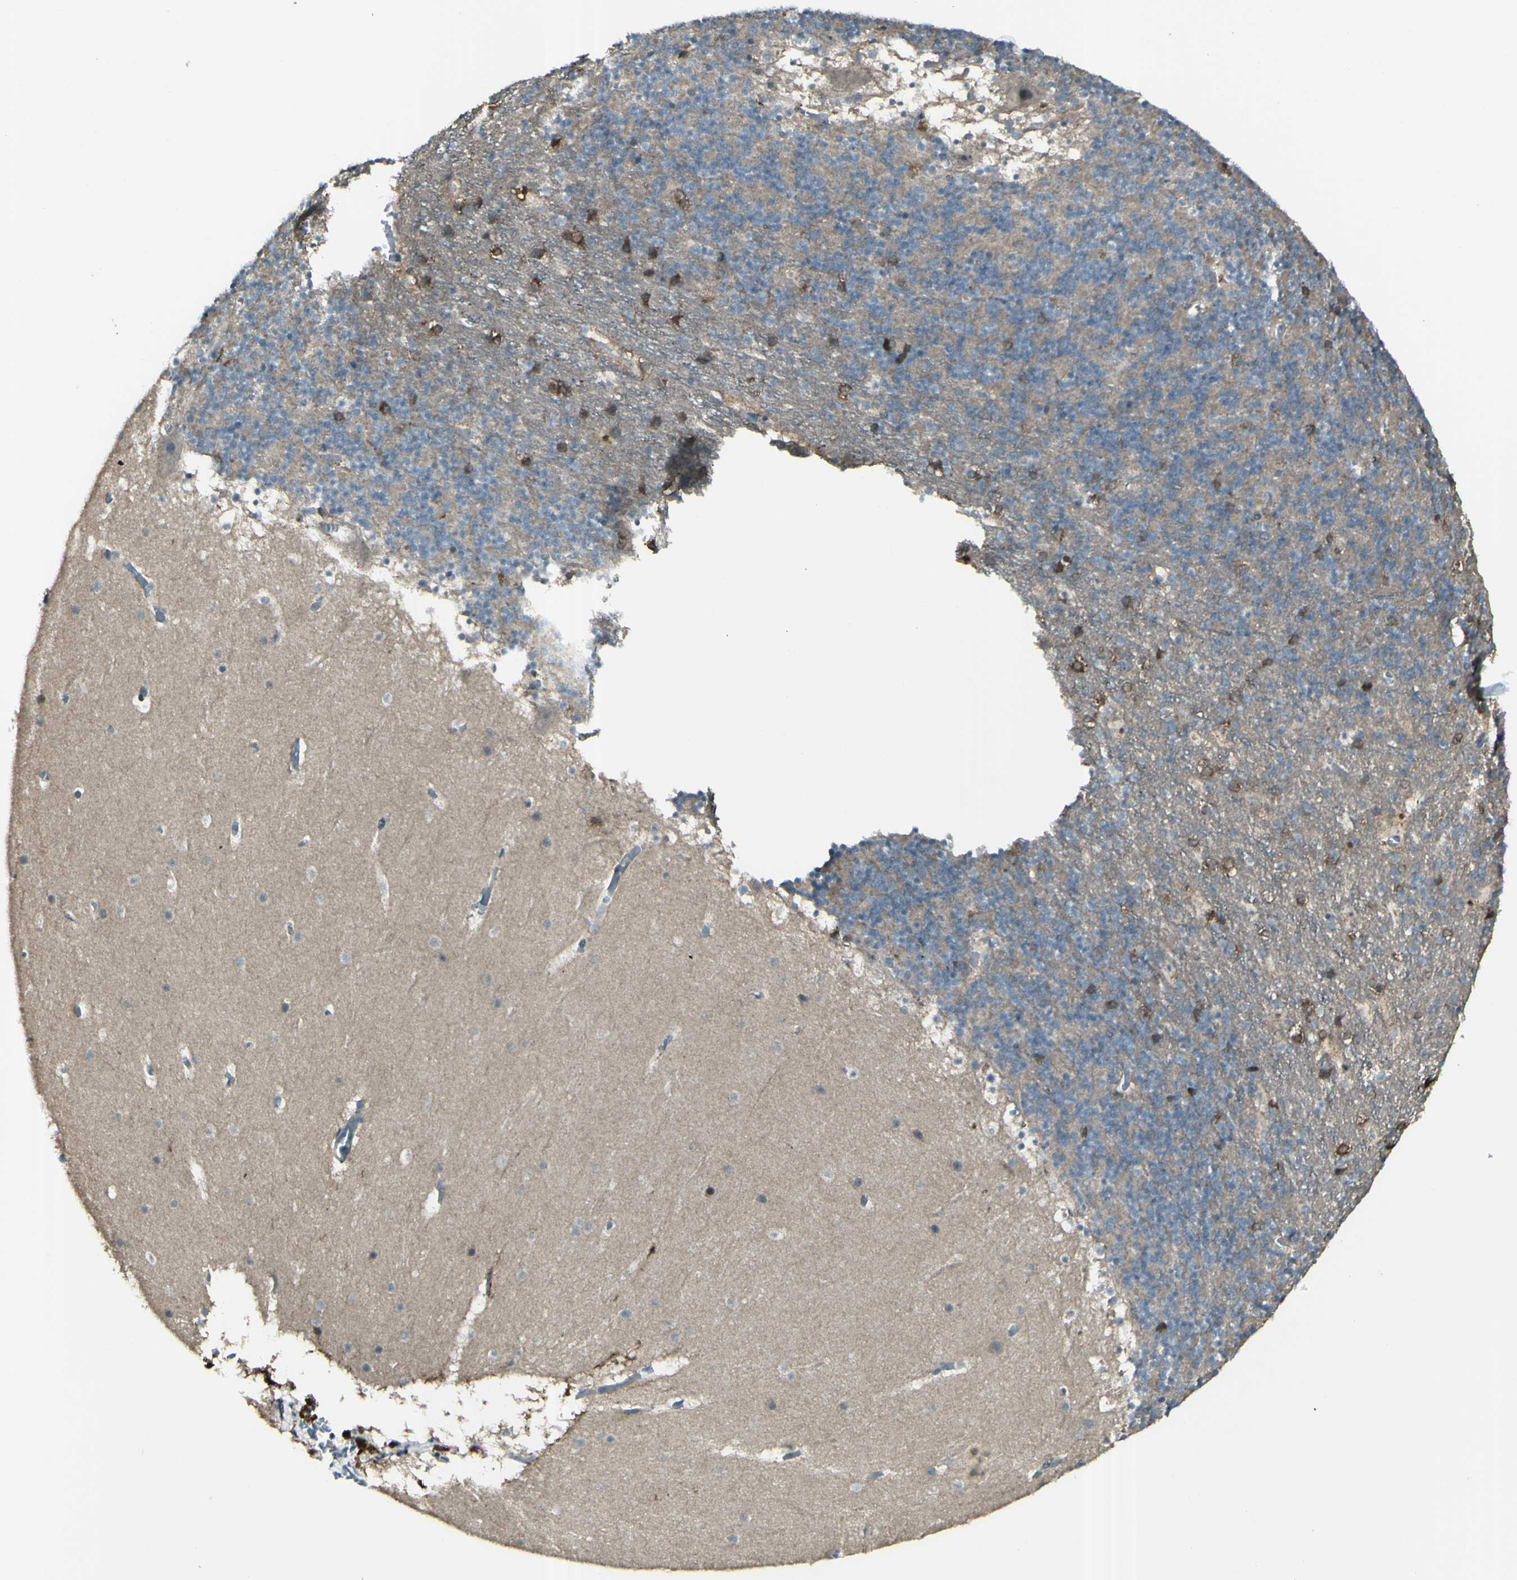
{"staining": {"intensity": "moderate", "quantity": ">75%", "location": "cytoplasmic/membranous,nuclear"}, "tissue": "cerebellum", "cell_type": "Cells in granular layer", "image_type": "normal", "snomed": [{"axis": "morphology", "description": "Normal tissue, NOS"}, {"axis": "topography", "description": "Cerebellum"}], "caption": "Protein analysis of unremarkable cerebellum reveals moderate cytoplasmic/membranous,nuclear staining in about >75% of cells in granular layer. (Brightfield microscopy of DAB IHC at high magnification).", "gene": "GNAS", "patient": {"sex": "male", "age": 45}}